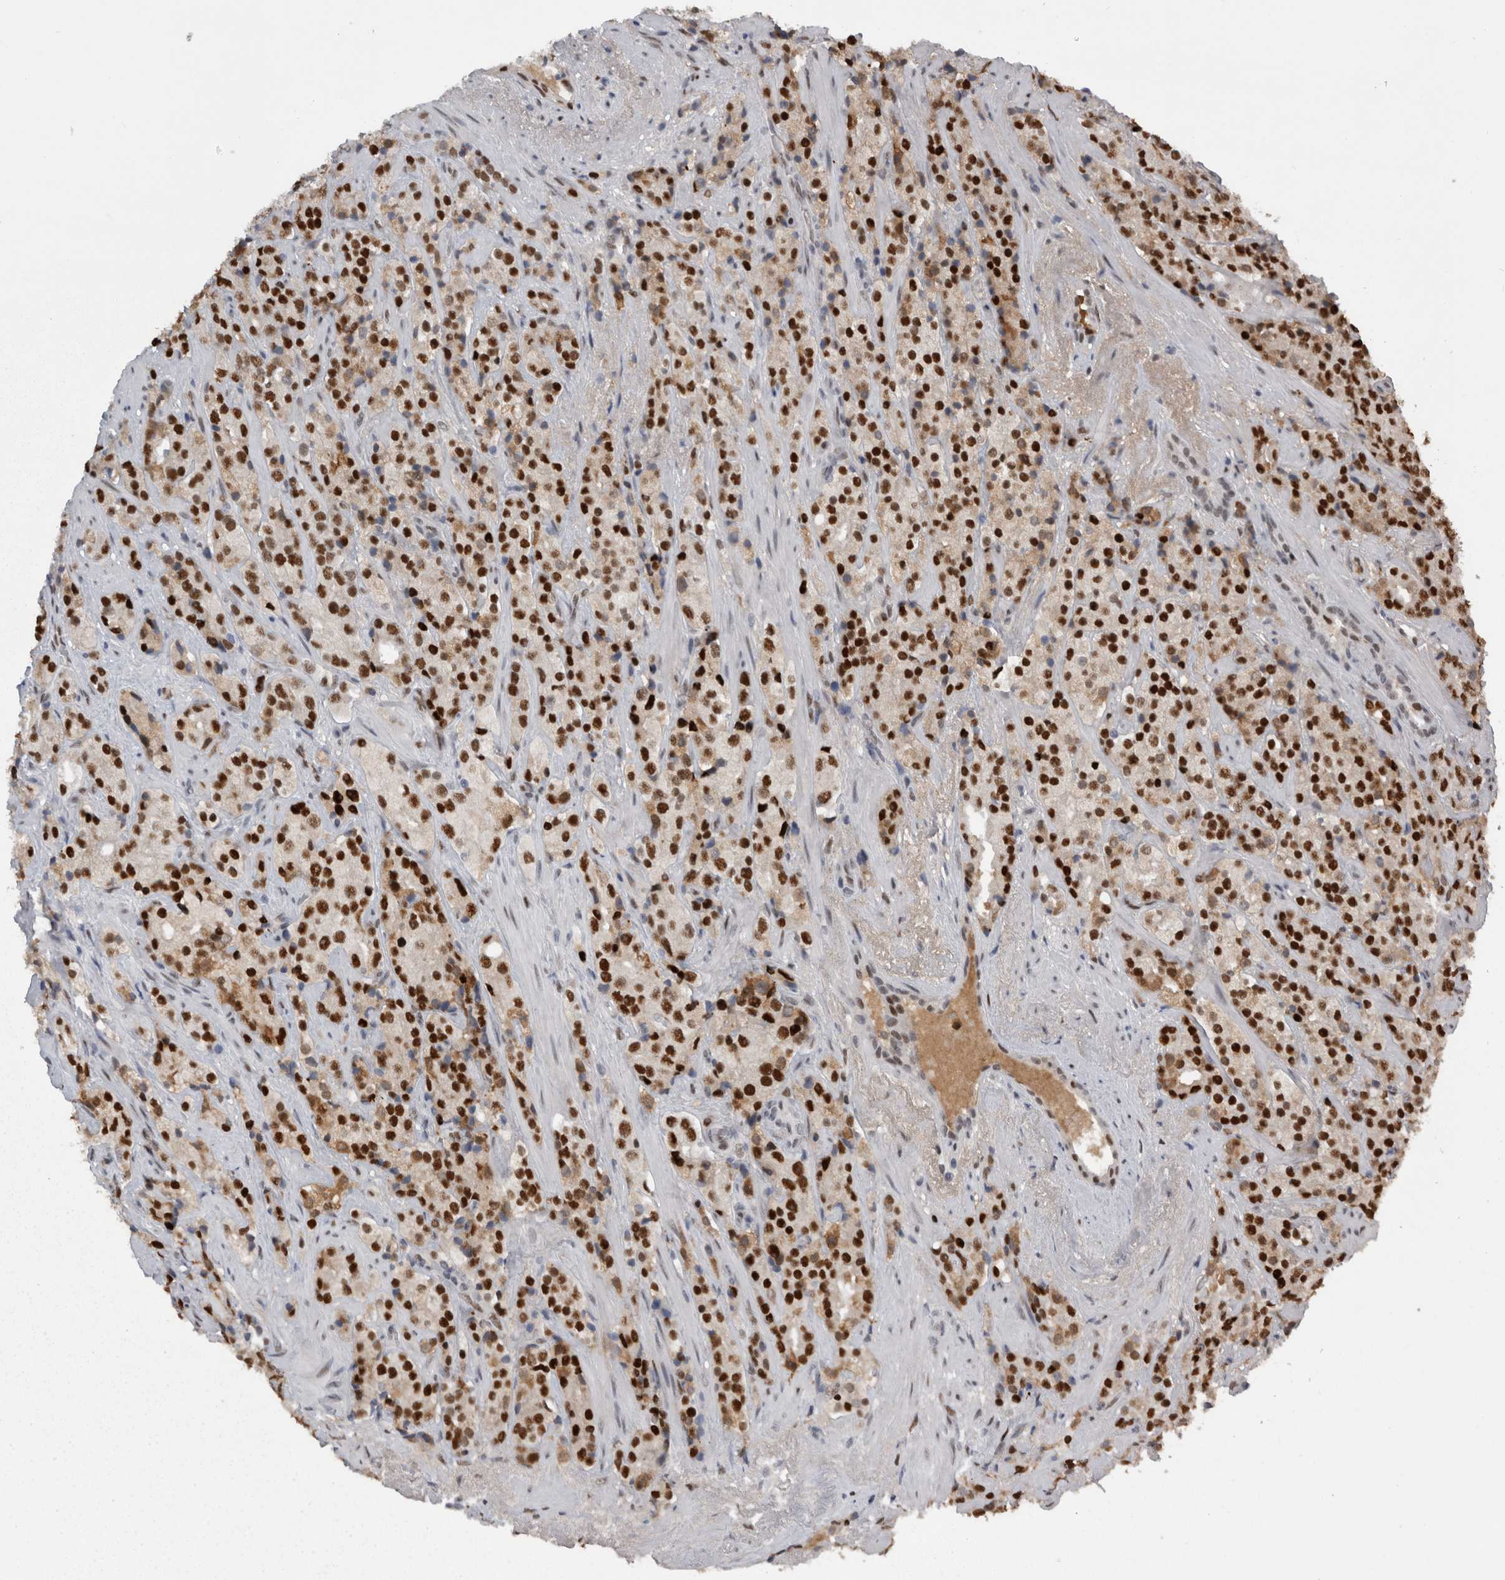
{"staining": {"intensity": "strong", "quantity": ">75%", "location": "nuclear"}, "tissue": "prostate cancer", "cell_type": "Tumor cells", "image_type": "cancer", "snomed": [{"axis": "morphology", "description": "Adenocarcinoma, High grade"}, {"axis": "topography", "description": "Prostate"}], "caption": "Prostate cancer (high-grade adenocarcinoma) stained for a protein (brown) exhibits strong nuclear positive expression in about >75% of tumor cells.", "gene": "C1orf54", "patient": {"sex": "male", "age": 71}}